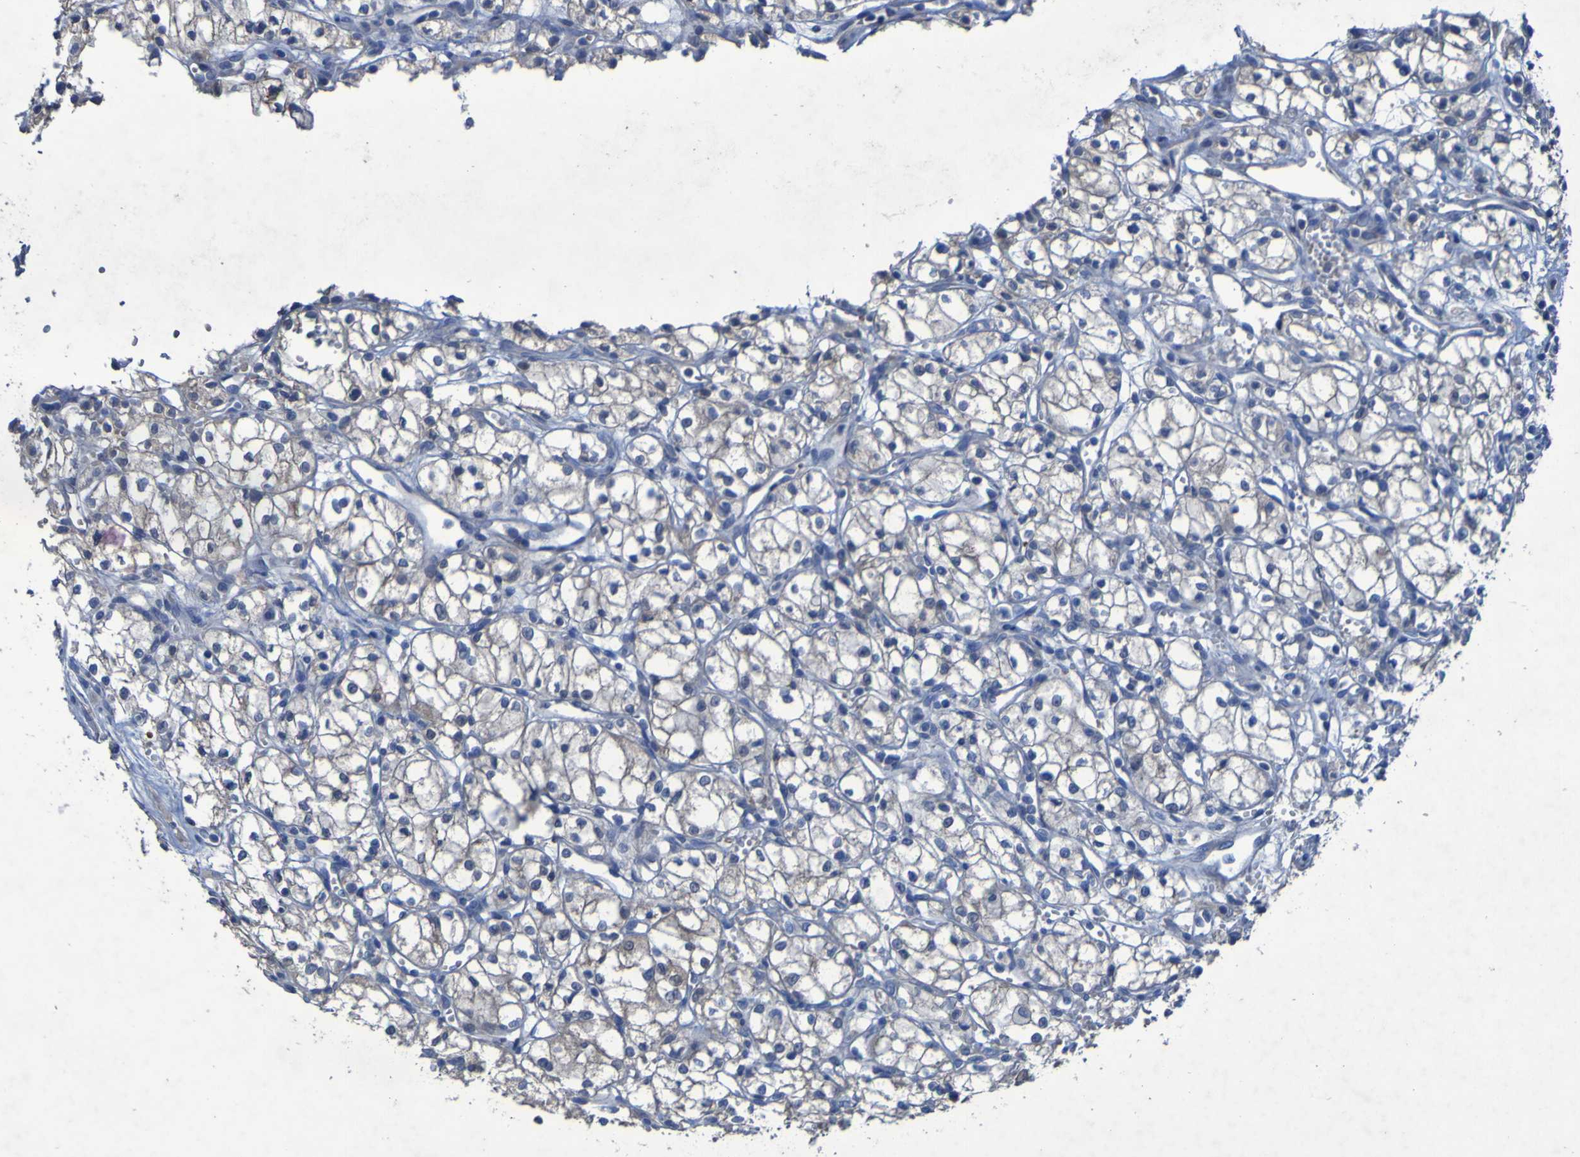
{"staining": {"intensity": "negative", "quantity": "none", "location": "none"}, "tissue": "renal cancer", "cell_type": "Tumor cells", "image_type": "cancer", "snomed": [{"axis": "morphology", "description": "Normal tissue, NOS"}, {"axis": "morphology", "description": "Adenocarcinoma, NOS"}, {"axis": "topography", "description": "Kidney"}], "caption": "DAB (3,3'-diaminobenzidine) immunohistochemical staining of human renal cancer exhibits no significant expression in tumor cells. Nuclei are stained in blue.", "gene": "SGK2", "patient": {"sex": "male", "age": 59}}